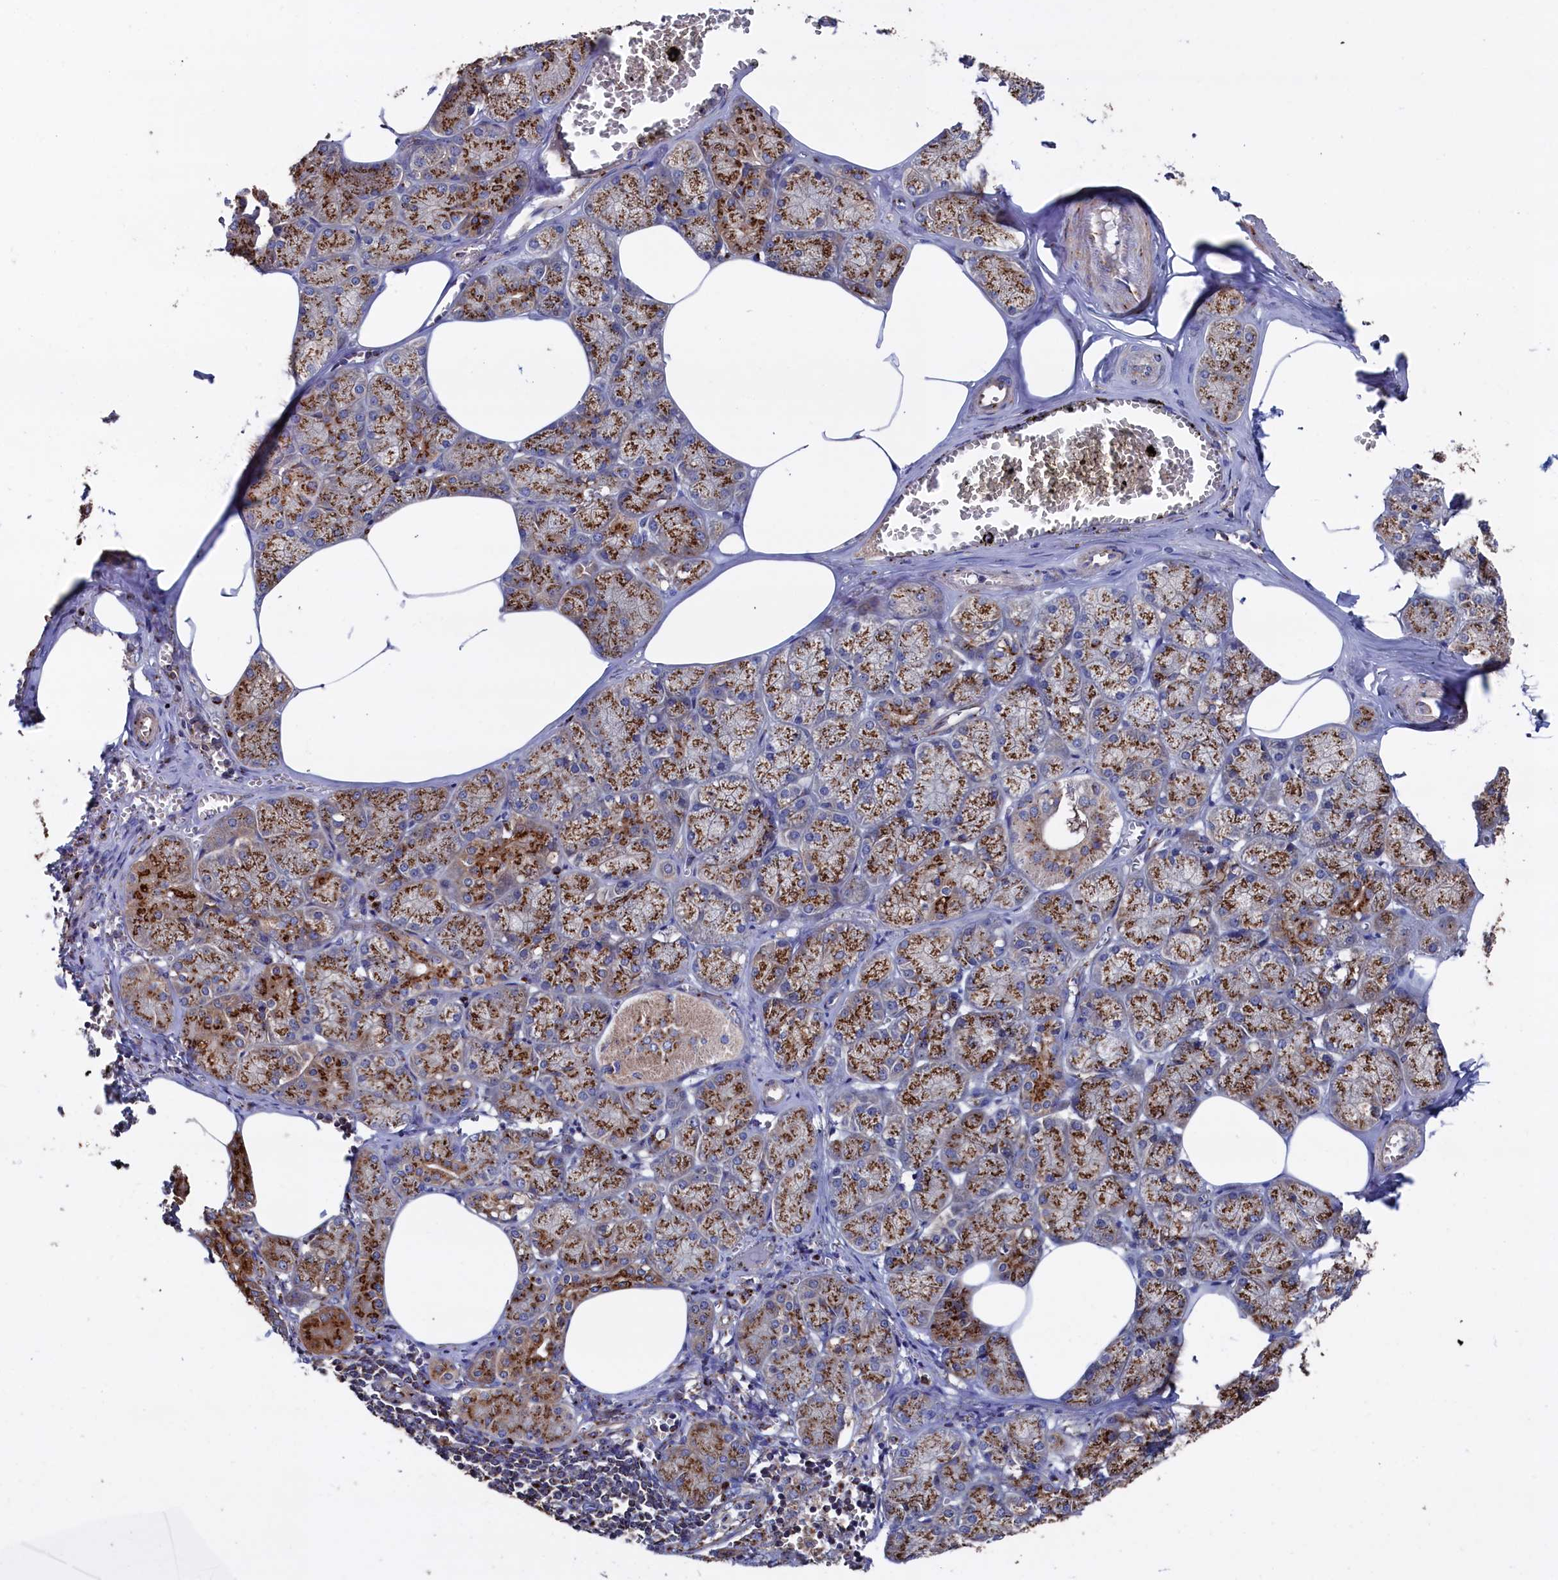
{"staining": {"intensity": "strong", "quantity": ">75%", "location": "cytoplasmic/membranous"}, "tissue": "salivary gland", "cell_type": "Glandular cells", "image_type": "normal", "snomed": [{"axis": "morphology", "description": "Normal tissue, NOS"}, {"axis": "topography", "description": "Salivary gland"}], "caption": "High-magnification brightfield microscopy of unremarkable salivary gland stained with DAB (3,3'-diaminobenzidine) (brown) and counterstained with hematoxylin (blue). glandular cells exhibit strong cytoplasmic/membranous positivity is seen in approximately>75% of cells. (DAB = brown stain, brightfield microscopy at high magnification).", "gene": "PRRC1", "patient": {"sex": "male", "age": 62}}